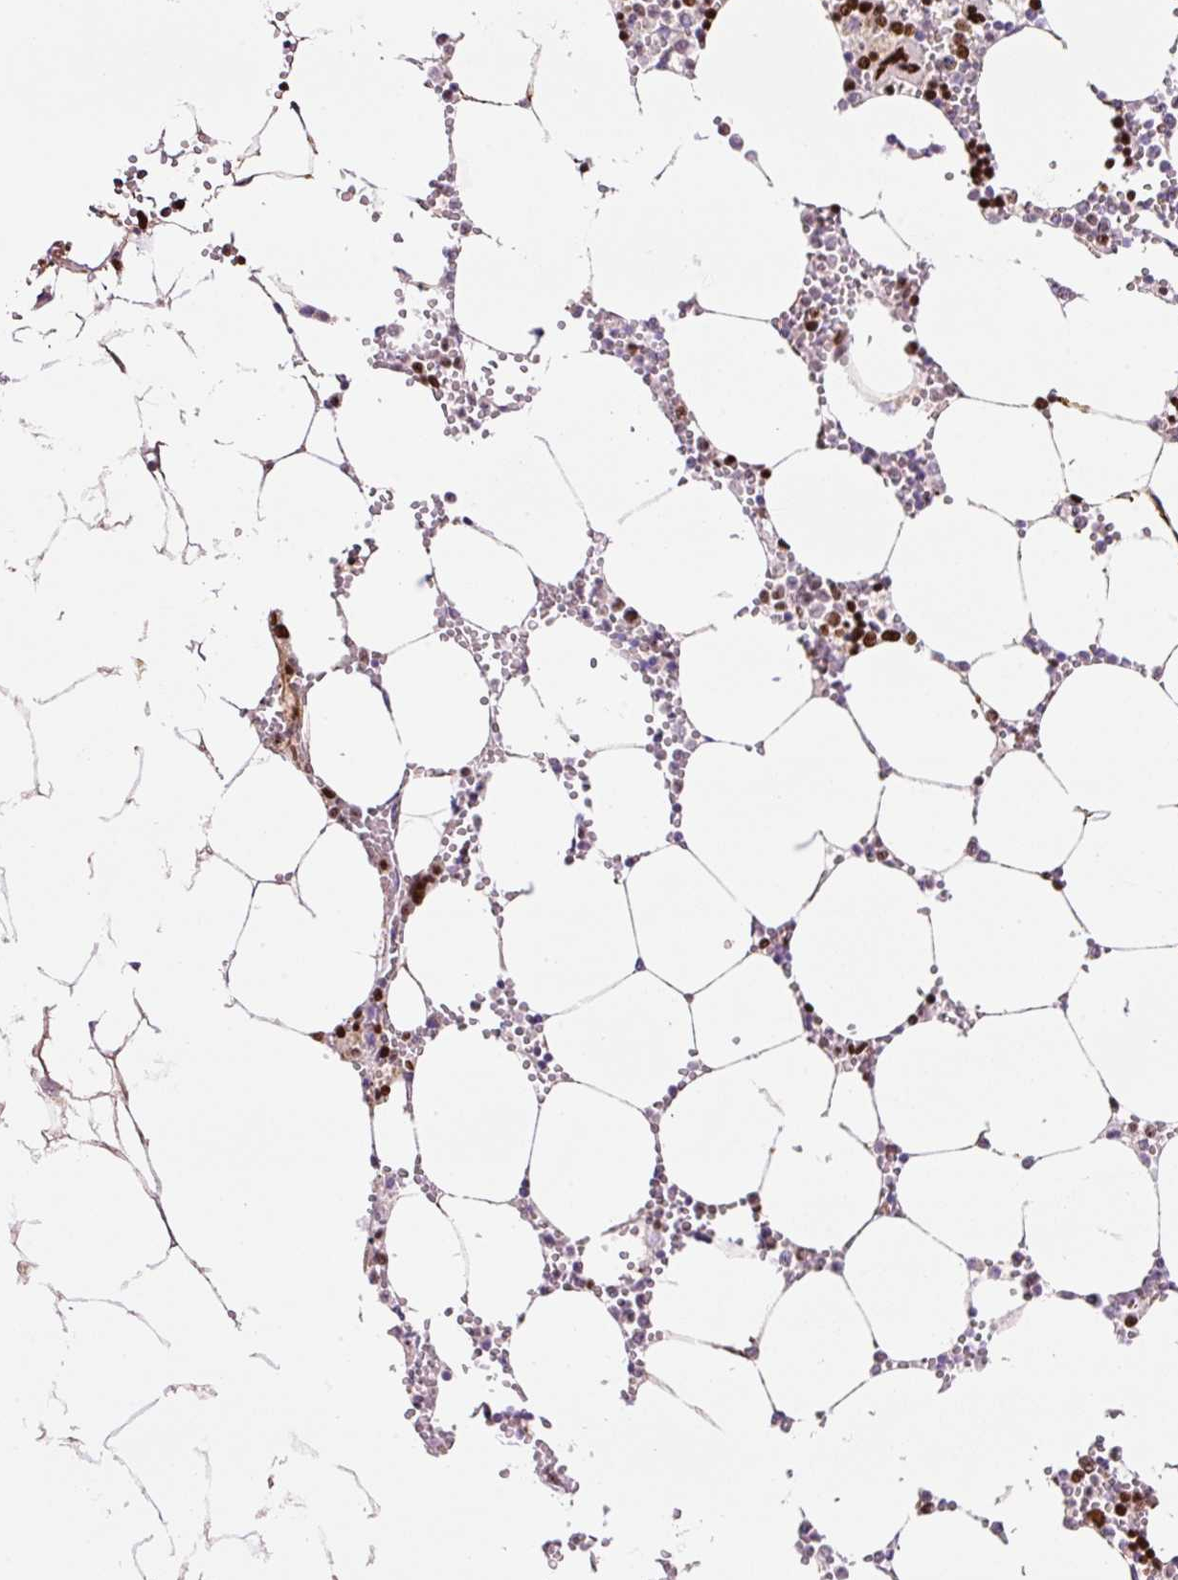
{"staining": {"intensity": "strong", "quantity": "25%-75%", "location": "nuclear"}, "tissue": "bone marrow", "cell_type": "Hematopoietic cells", "image_type": "normal", "snomed": [{"axis": "morphology", "description": "Normal tissue, NOS"}, {"axis": "topography", "description": "Bone marrow"}], "caption": "Protein positivity by immunohistochemistry (IHC) reveals strong nuclear expression in about 25%-75% of hematopoietic cells in normal bone marrow. Immunohistochemistry (ihc) stains the protein of interest in brown and the nuclei are stained blue.", "gene": "TMEM8B", "patient": {"sex": "male", "age": 54}}